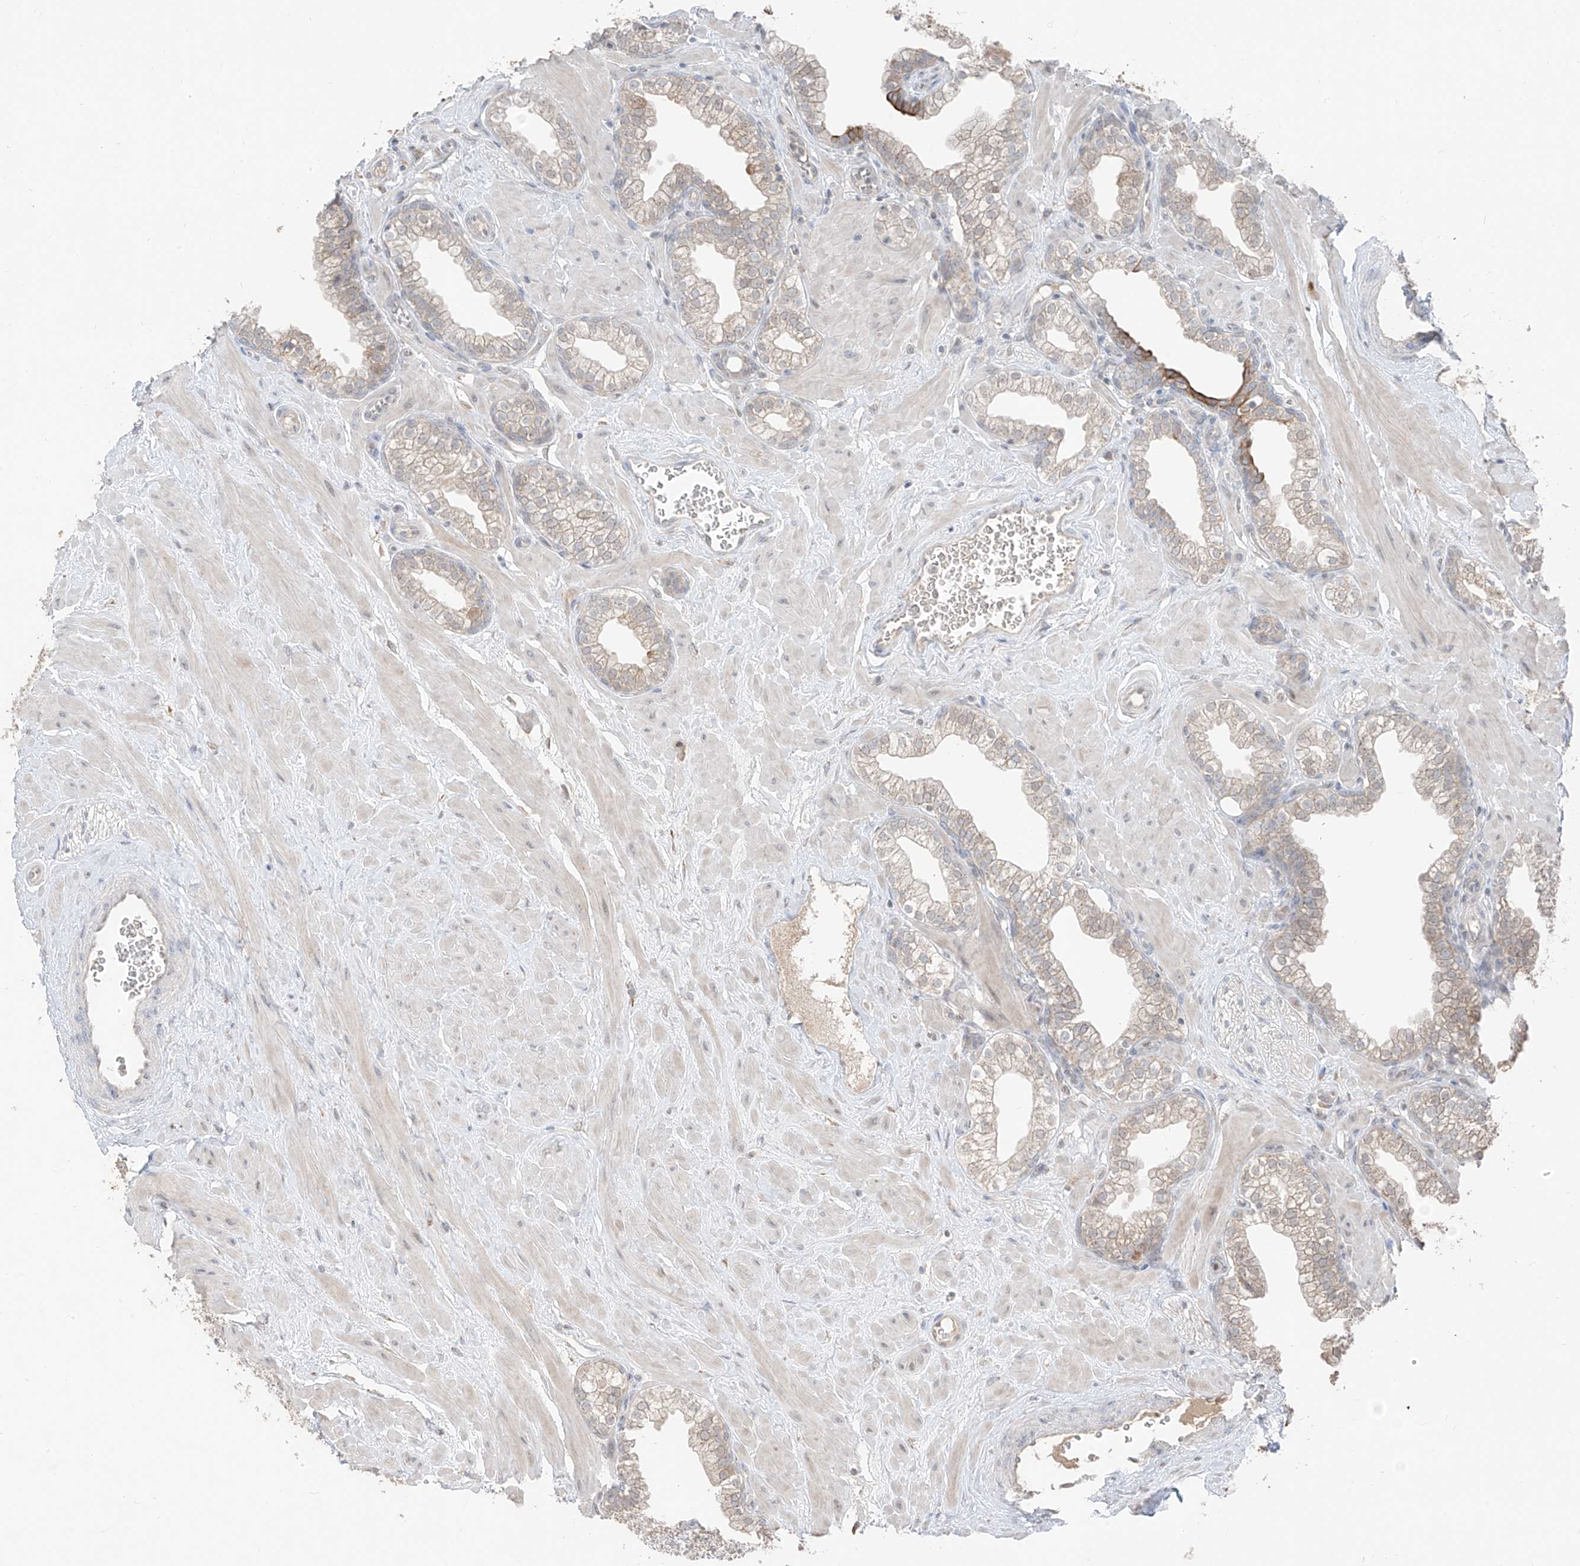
{"staining": {"intensity": "moderate", "quantity": "<25%", "location": "cytoplasmic/membranous"}, "tissue": "prostate", "cell_type": "Glandular cells", "image_type": "normal", "snomed": [{"axis": "morphology", "description": "Normal tissue, NOS"}, {"axis": "morphology", "description": "Urothelial carcinoma, Low grade"}, {"axis": "topography", "description": "Urinary bladder"}, {"axis": "topography", "description": "Prostate"}], "caption": "IHC of benign human prostate shows low levels of moderate cytoplasmic/membranous staining in about <25% of glandular cells.", "gene": "COLGALT2", "patient": {"sex": "male", "age": 60}}